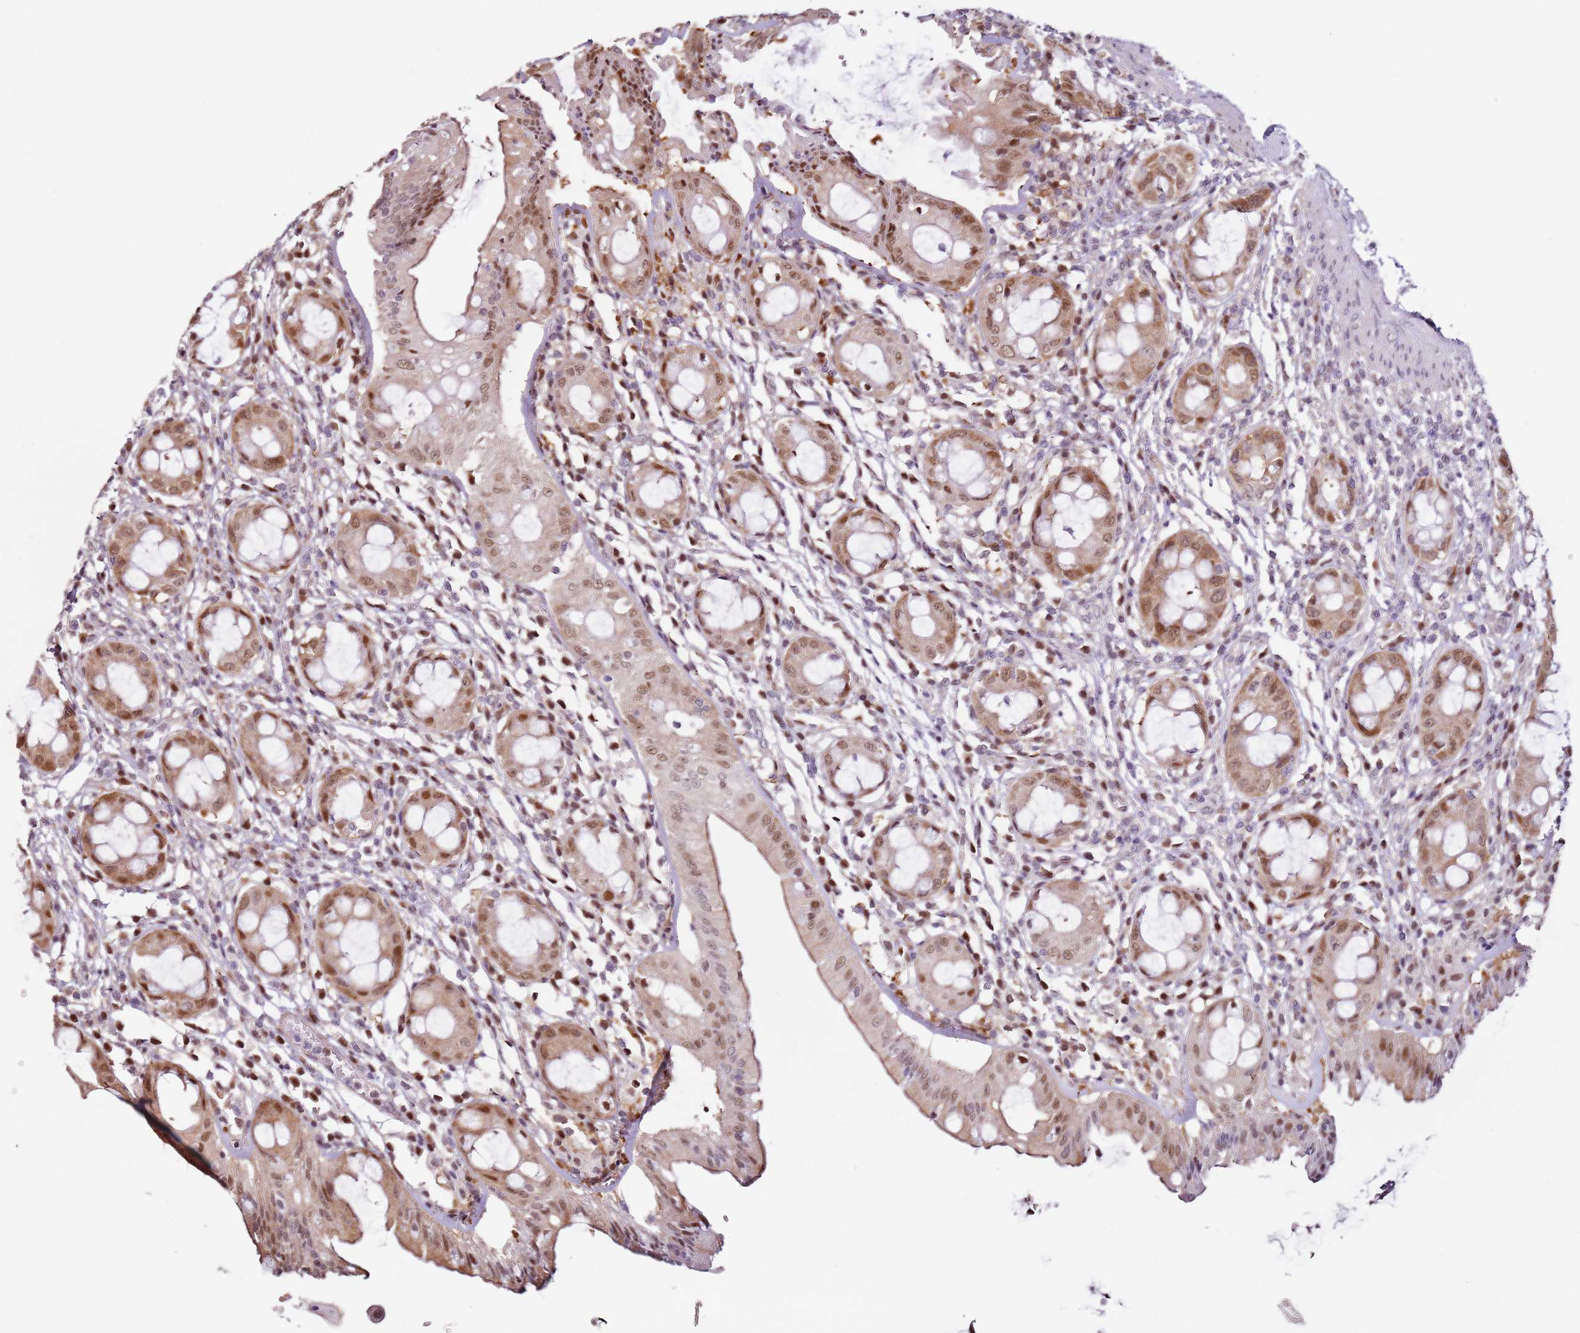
{"staining": {"intensity": "strong", "quantity": "25%-75%", "location": "cytoplasmic/membranous,nuclear"}, "tissue": "rectum", "cell_type": "Glandular cells", "image_type": "normal", "snomed": [{"axis": "morphology", "description": "Normal tissue, NOS"}, {"axis": "topography", "description": "Rectum"}], "caption": "Protein expression by immunohistochemistry shows strong cytoplasmic/membranous,nuclear staining in approximately 25%-75% of glandular cells in benign rectum.", "gene": "PSMD4", "patient": {"sex": "female", "age": 57}}